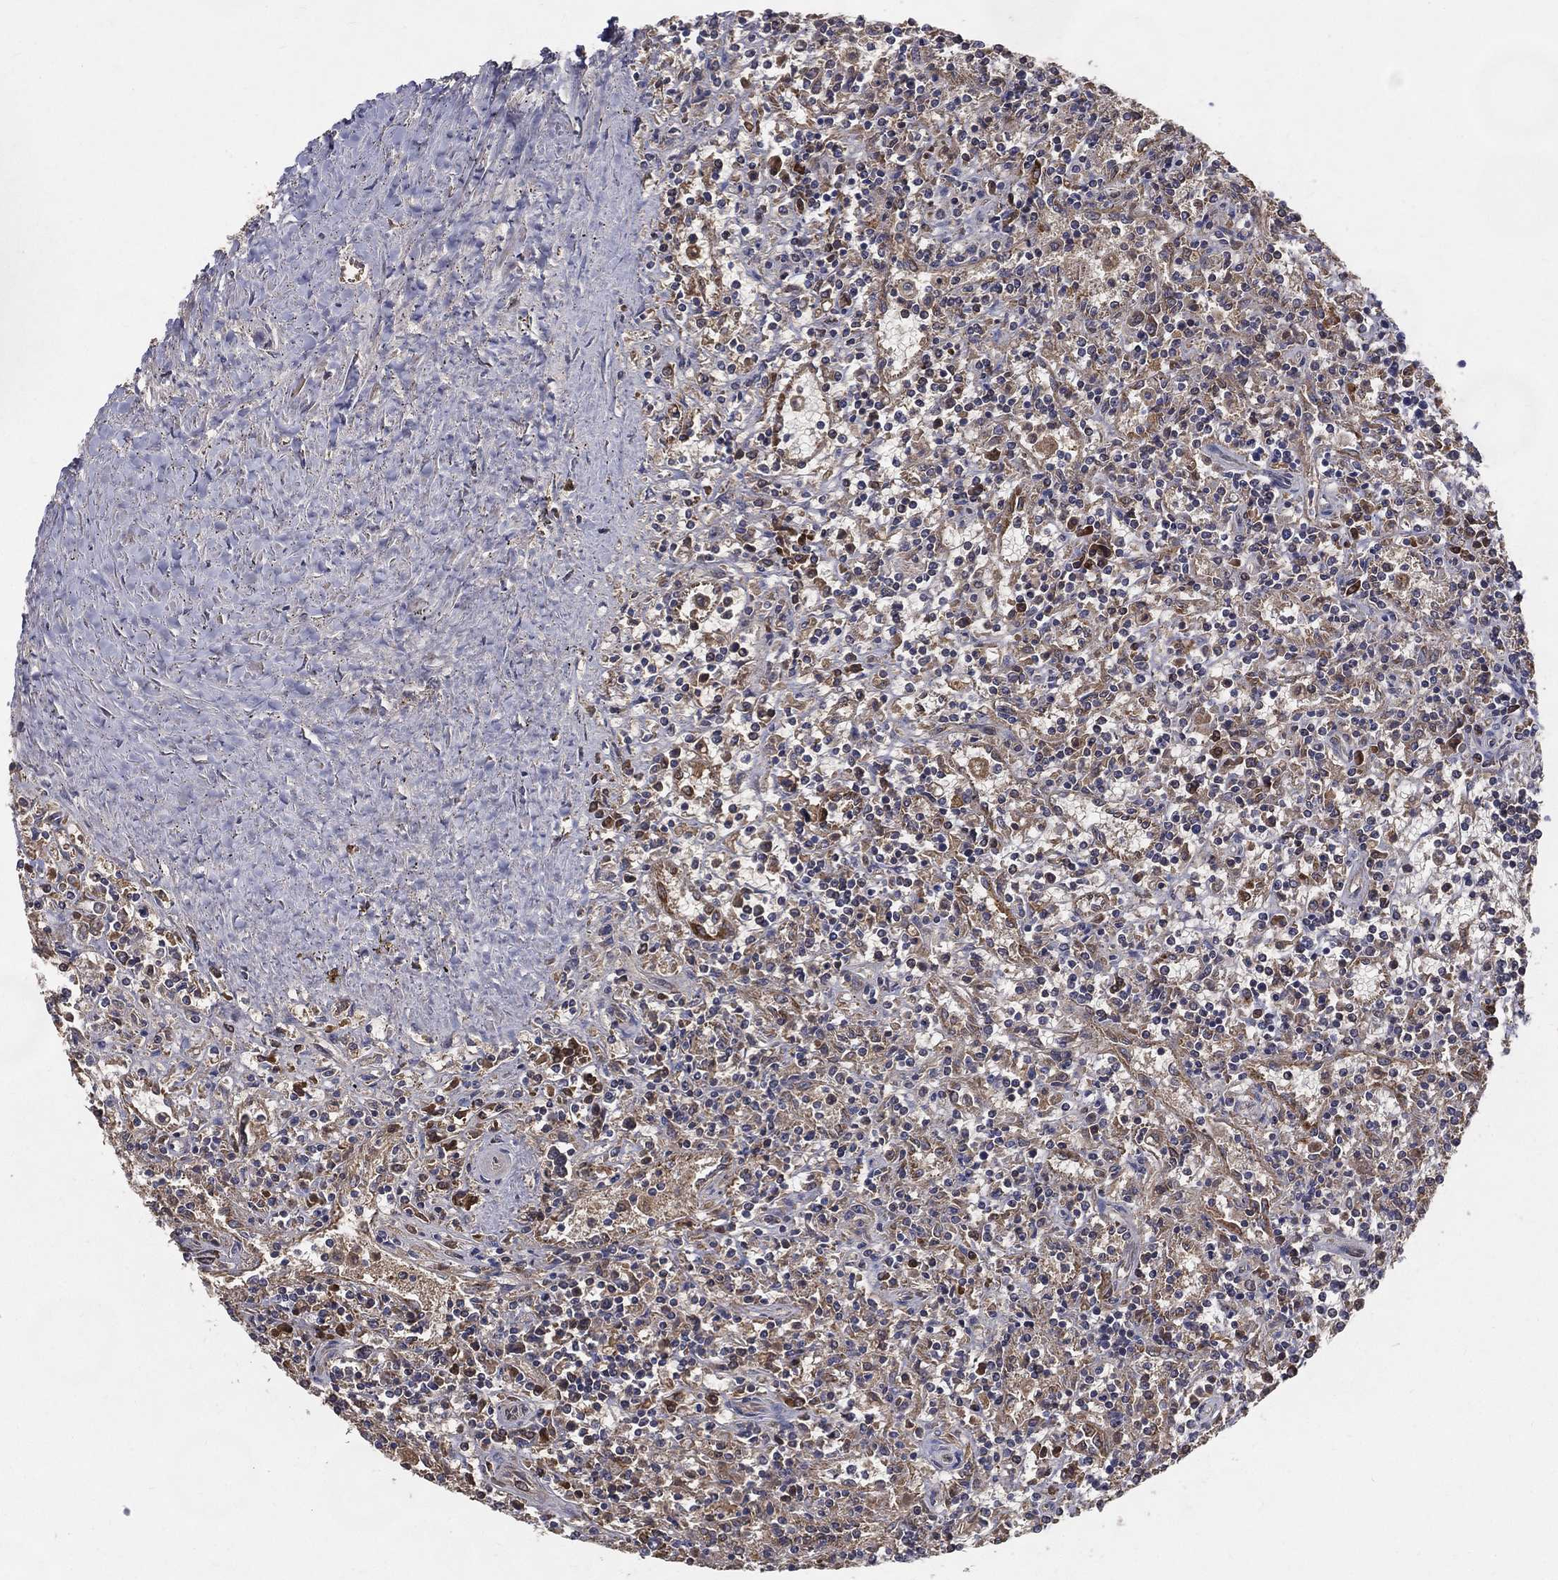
{"staining": {"intensity": "weak", "quantity": "<25%", "location": "cytoplasmic/membranous"}, "tissue": "lymphoma", "cell_type": "Tumor cells", "image_type": "cancer", "snomed": [{"axis": "morphology", "description": "Malignant lymphoma, non-Hodgkin's type, Low grade"}, {"axis": "topography", "description": "Spleen"}], "caption": "A micrograph of human low-grade malignant lymphoma, non-Hodgkin's type is negative for staining in tumor cells.", "gene": "MT-ND1", "patient": {"sex": "male", "age": 62}}